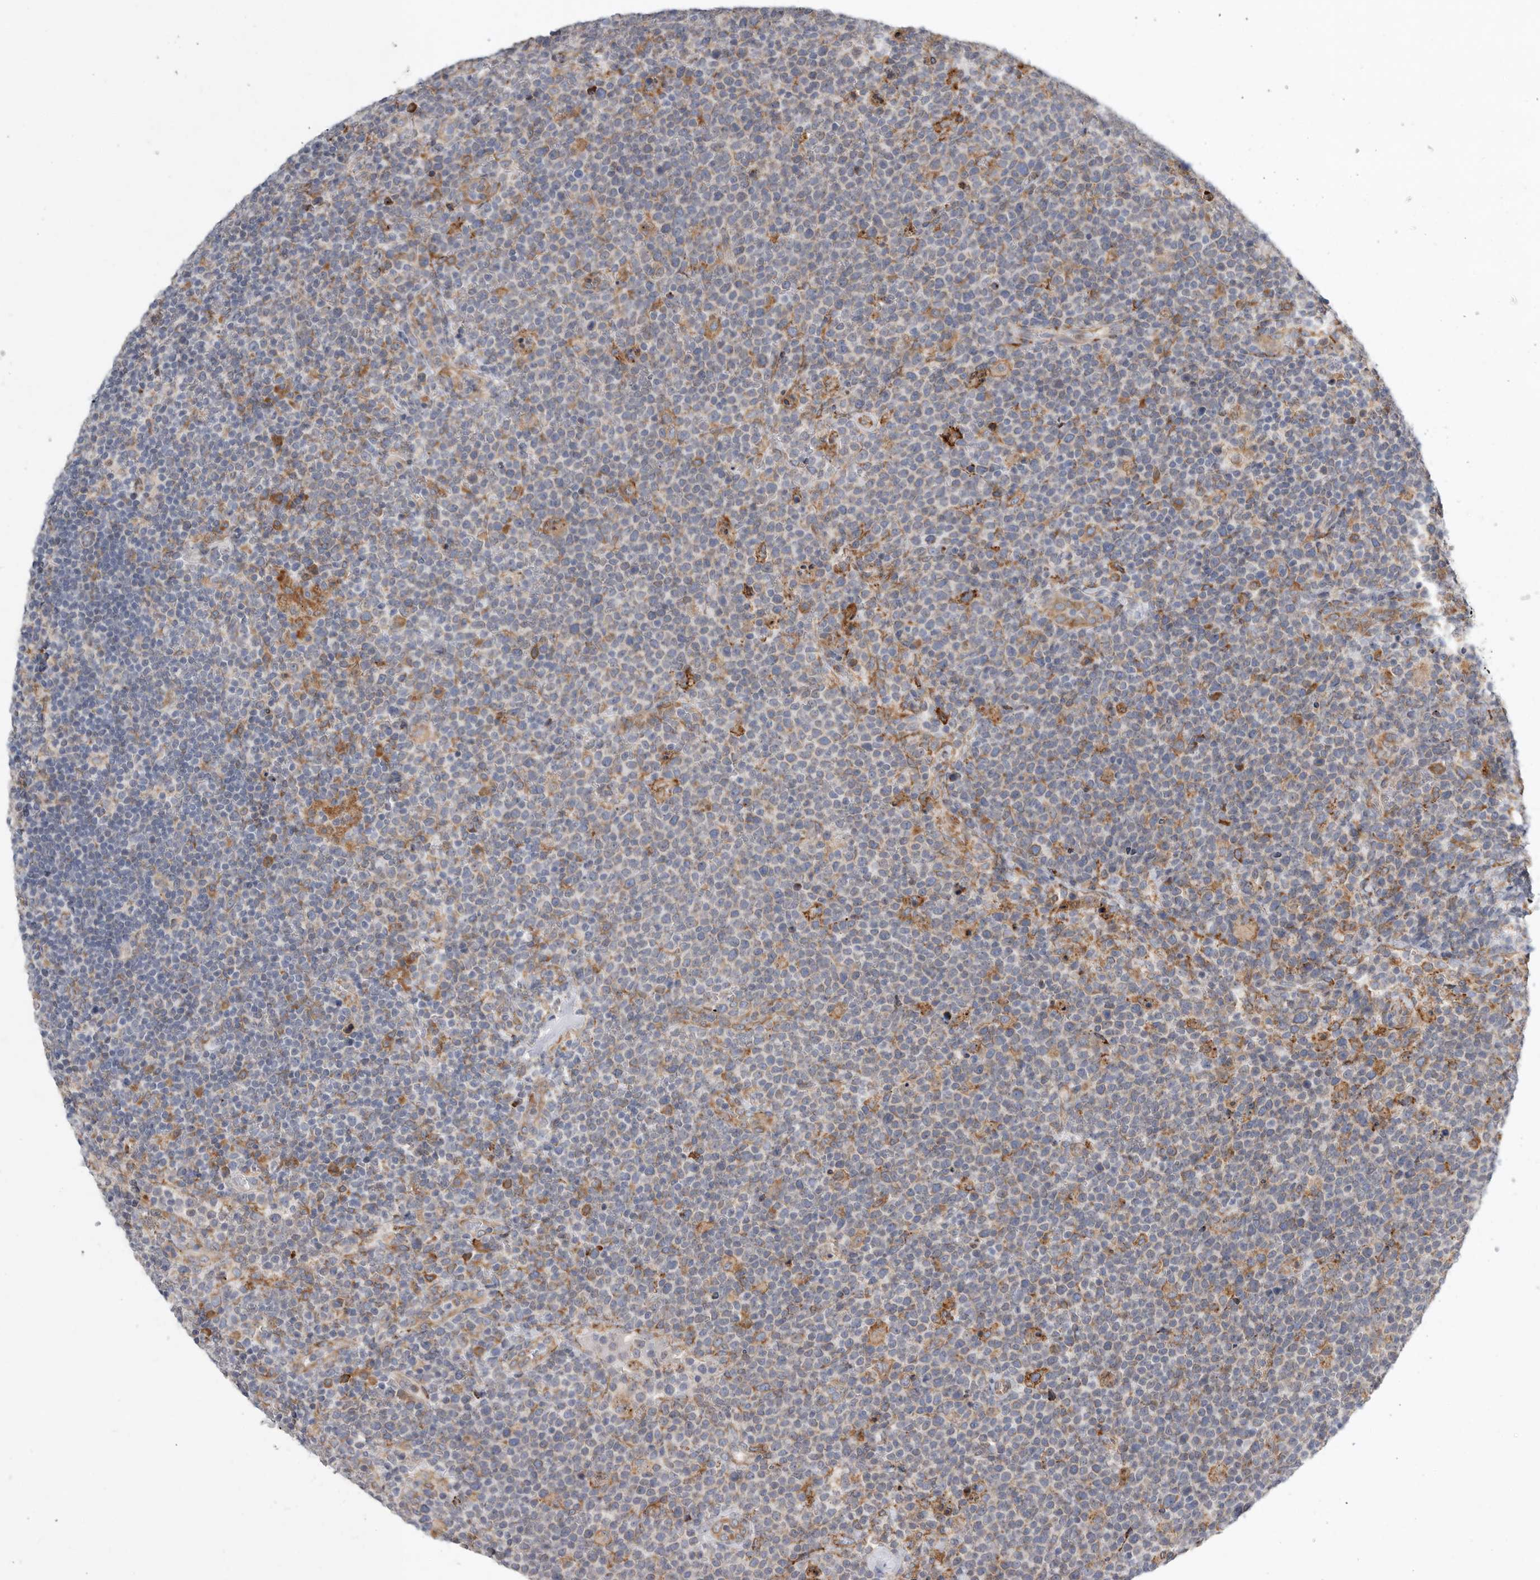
{"staining": {"intensity": "negative", "quantity": "none", "location": "none"}, "tissue": "lymphoma", "cell_type": "Tumor cells", "image_type": "cancer", "snomed": [{"axis": "morphology", "description": "Malignant lymphoma, non-Hodgkin's type, High grade"}, {"axis": "topography", "description": "Lymph node"}], "caption": "A high-resolution histopathology image shows IHC staining of lymphoma, which exhibits no significant staining in tumor cells.", "gene": "GANAB", "patient": {"sex": "male", "age": 61}}